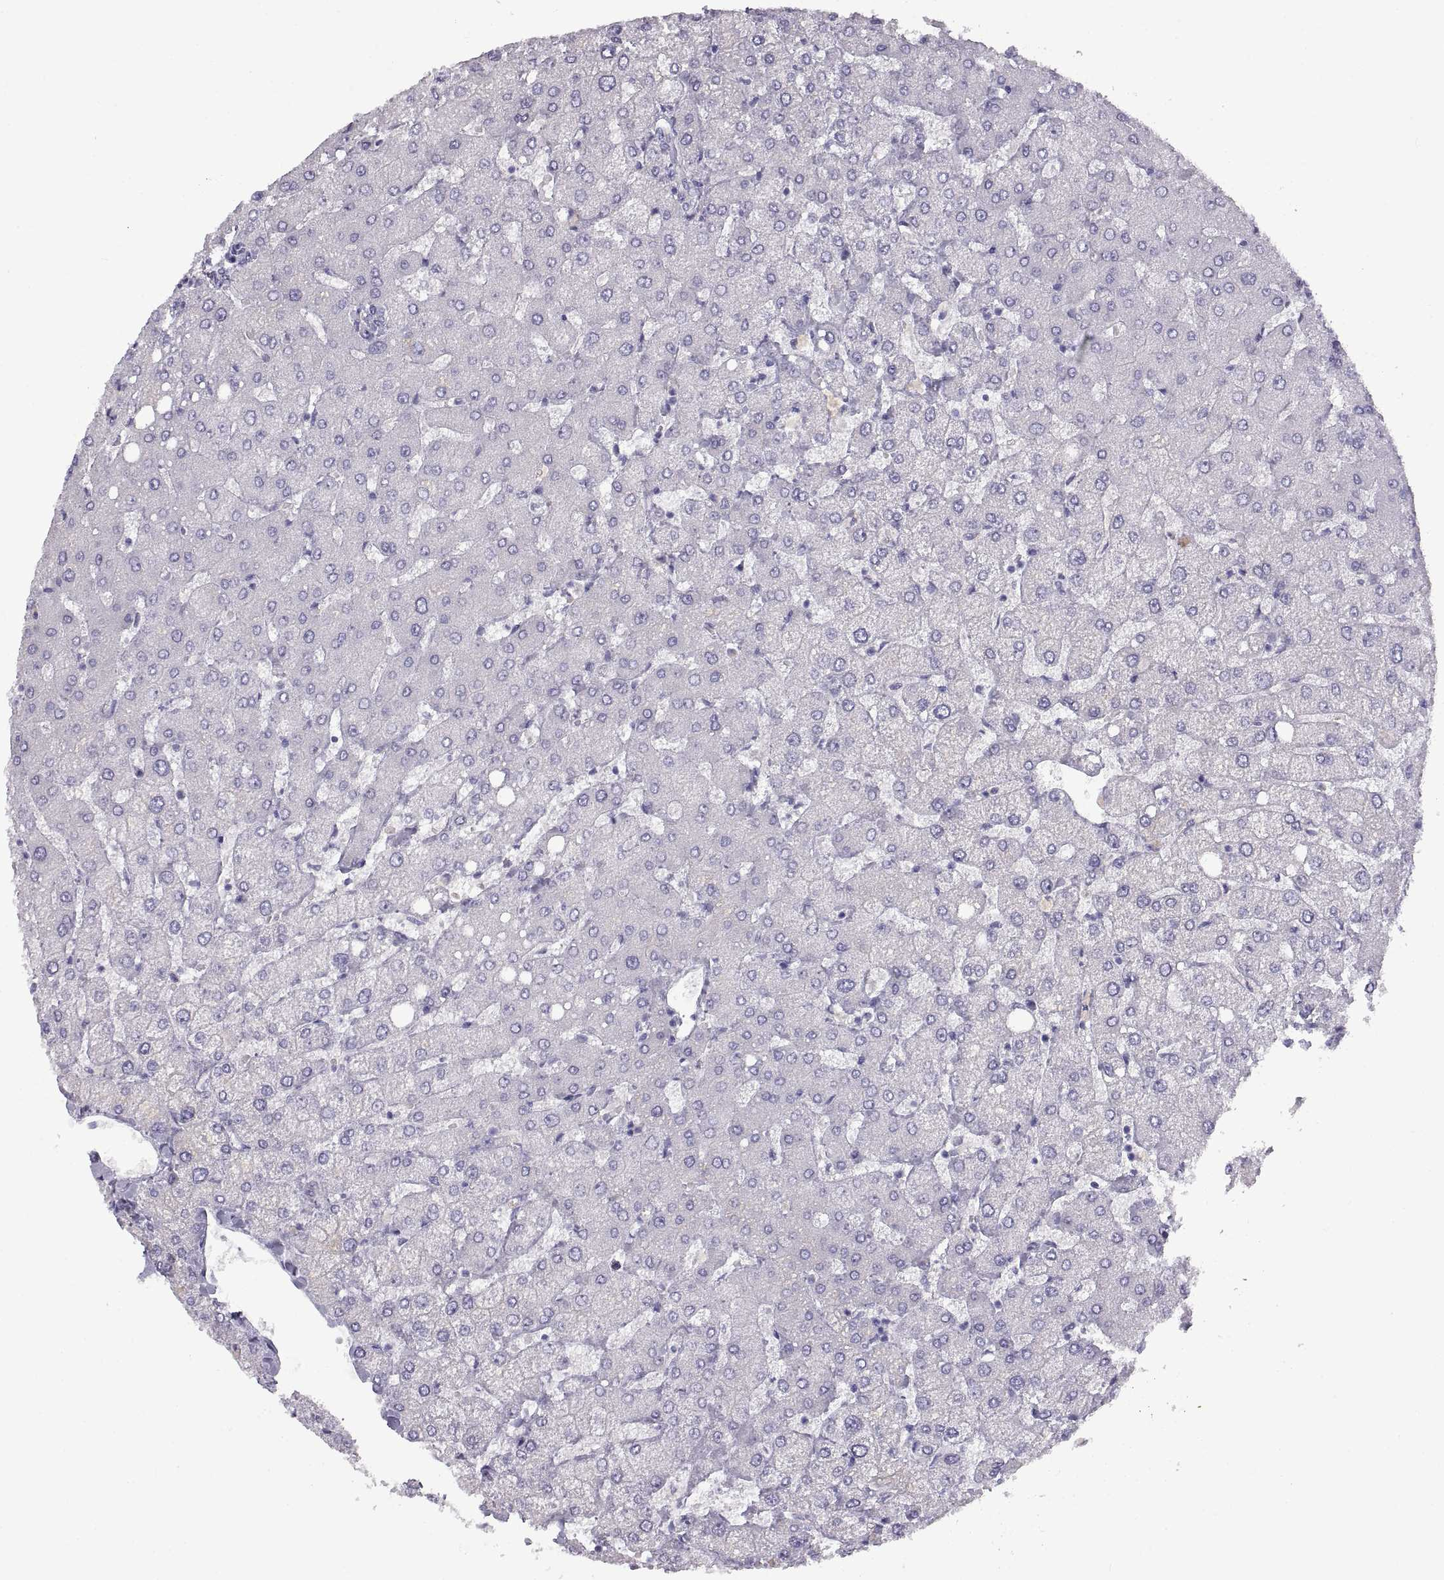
{"staining": {"intensity": "negative", "quantity": "none", "location": "none"}, "tissue": "liver", "cell_type": "Cholangiocytes", "image_type": "normal", "snomed": [{"axis": "morphology", "description": "Normal tissue, NOS"}, {"axis": "topography", "description": "Liver"}], "caption": "High power microscopy micrograph of an IHC histopathology image of normal liver, revealing no significant positivity in cholangiocytes.", "gene": "CRYBB3", "patient": {"sex": "female", "age": 54}}